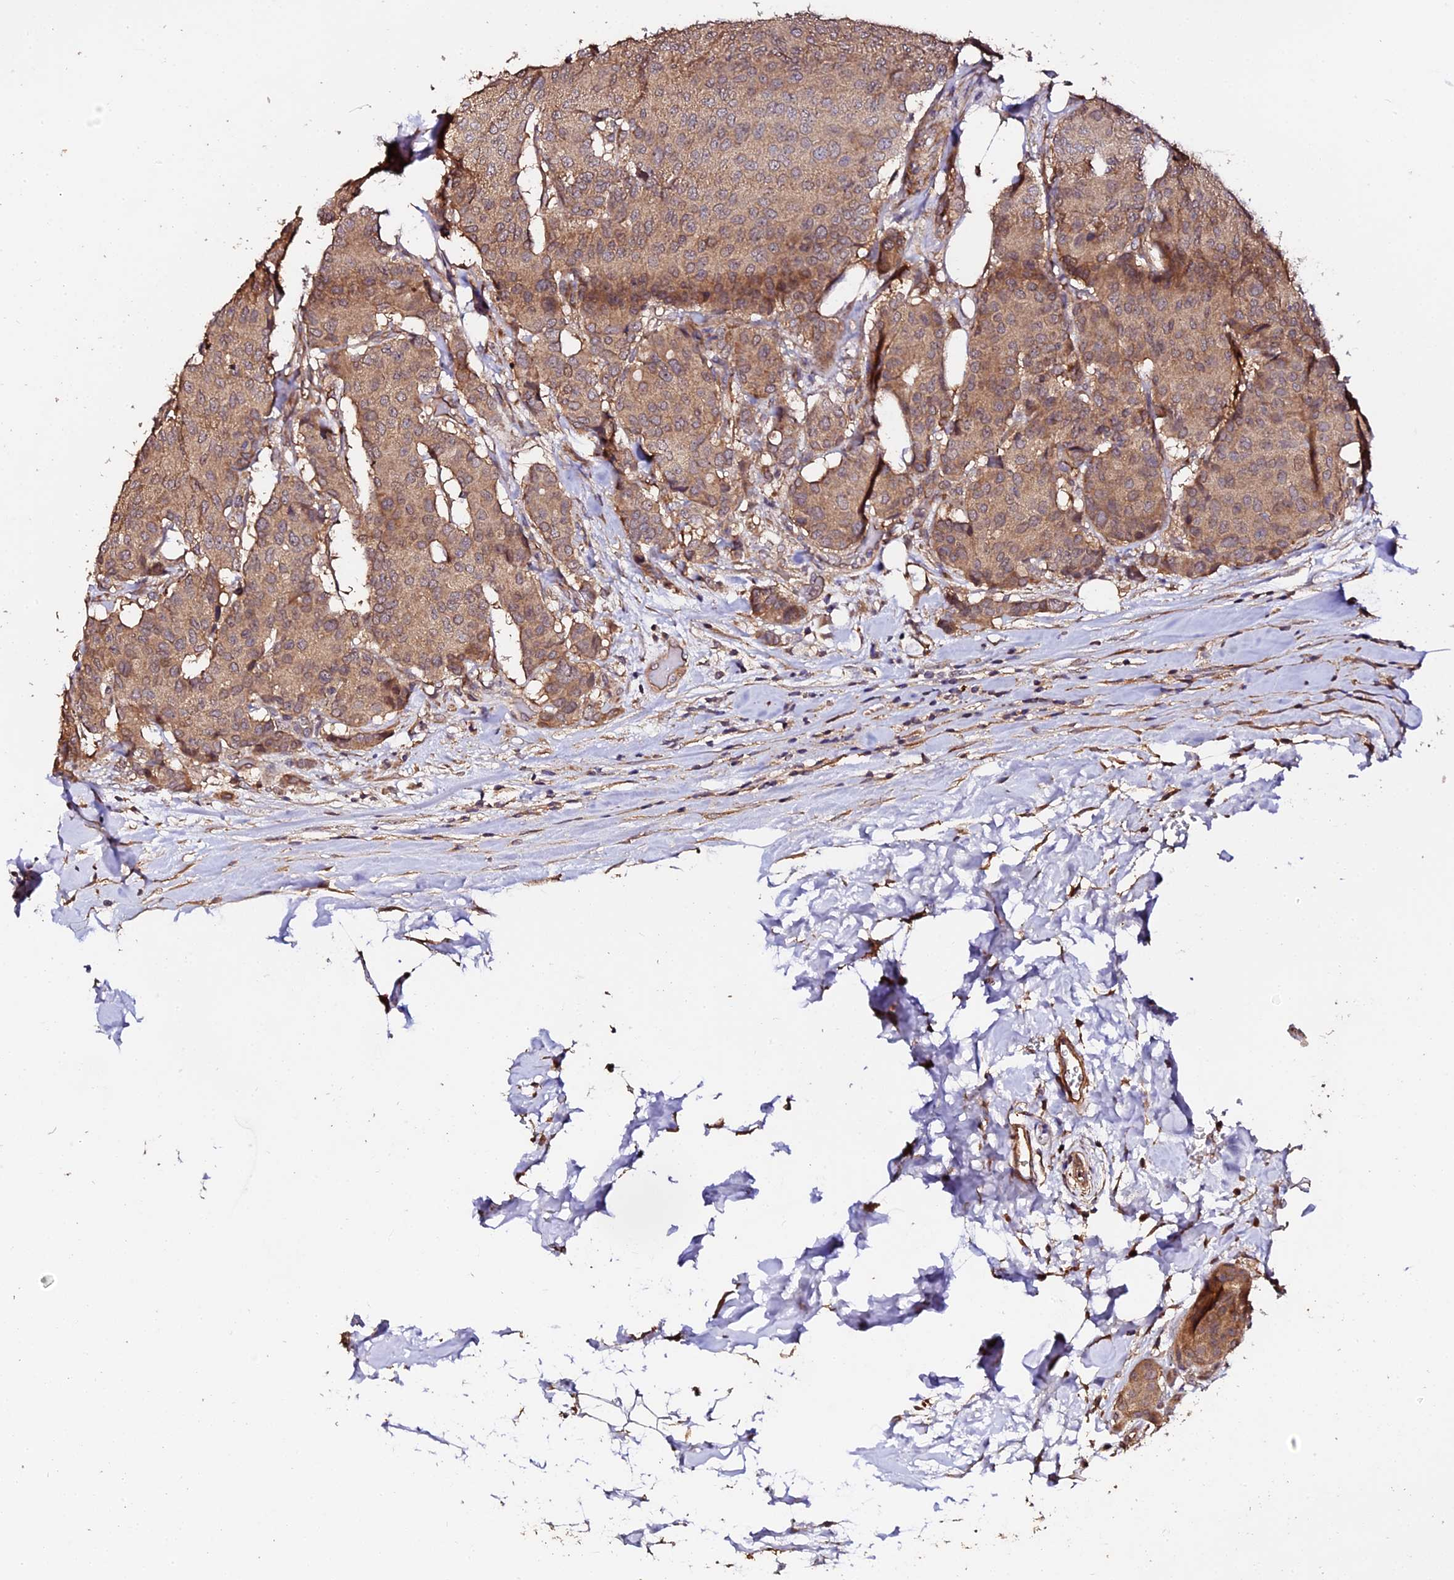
{"staining": {"intensity": "moderate", "quantity": ">75%", "location": "cytoplasmic/membranous"}, "tissue": "breast cancer", "cell_type": "Tumor cells", "image_type": "cancer", "snomed": [{"axis": "morphology", "description": "Duct carcinoma"}, {"axis": "topography", "description": "Breast"}], "caption": "Invasive ductal carcinoma (breast) stained with a protein marker displays moderate staining in tumor cells.", "gene": "TDO2", "patient": {"sex": "female", "age": 75}}